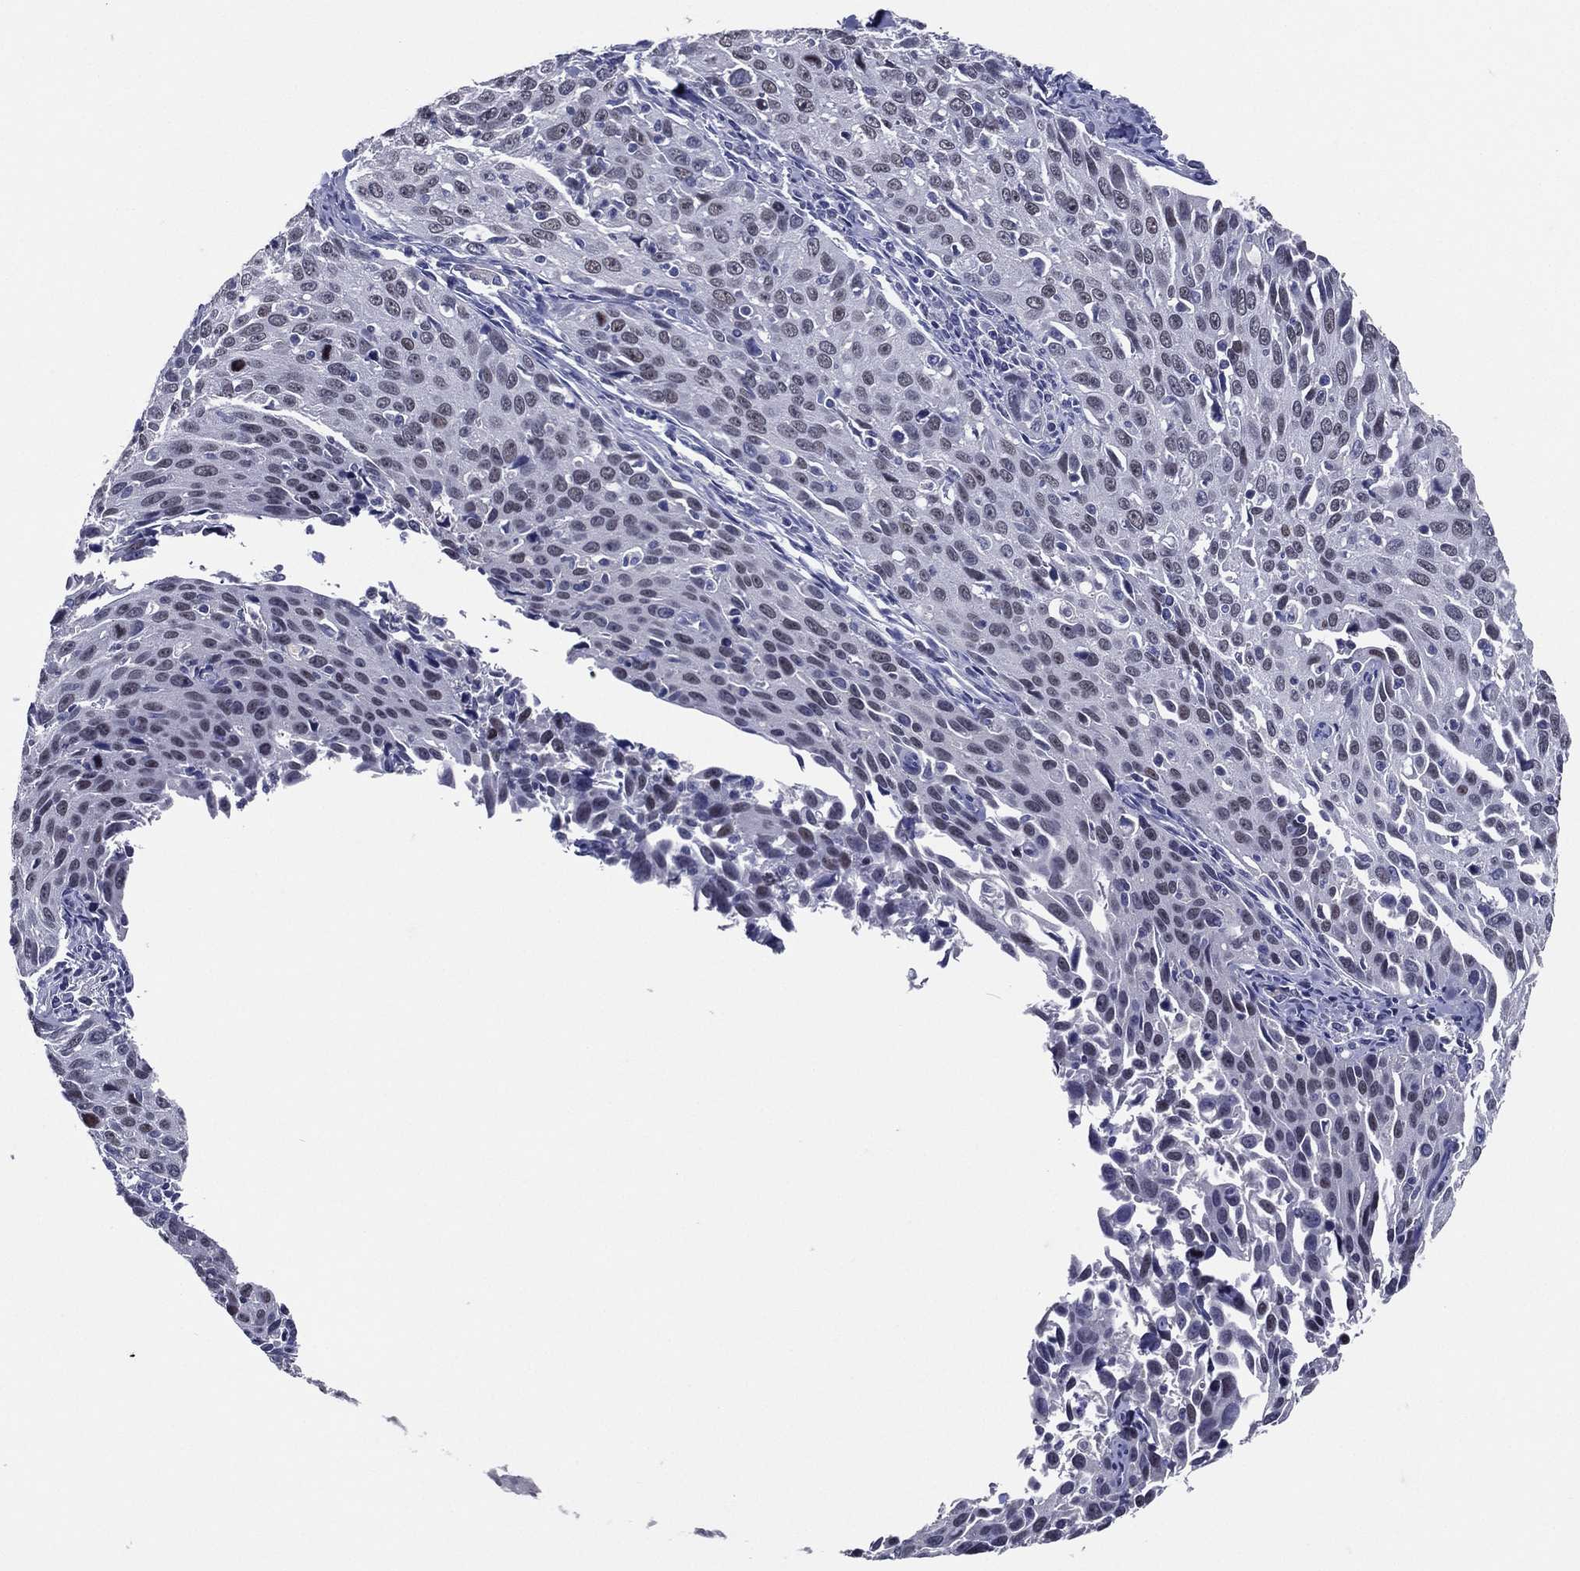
{"staining": {"intensity": "negative", "quantity": "none", "location": "none"}, "tissue": "cervical cancer", "cell_type": "Tumor cells", "image_type": "cancer", "snomed": [{"axis": "morphology", "description": "Squamous cell carcinoma, NOS"}, {"axis": "topography", "description": "Cervix"}], "caption": "This is an IHC image of human cervical cancer (squamous cell carcinoma). There is no expression in tumor cells.", "gene": "TFAP2A", "patient": {"sex": "female", "age": 26}}